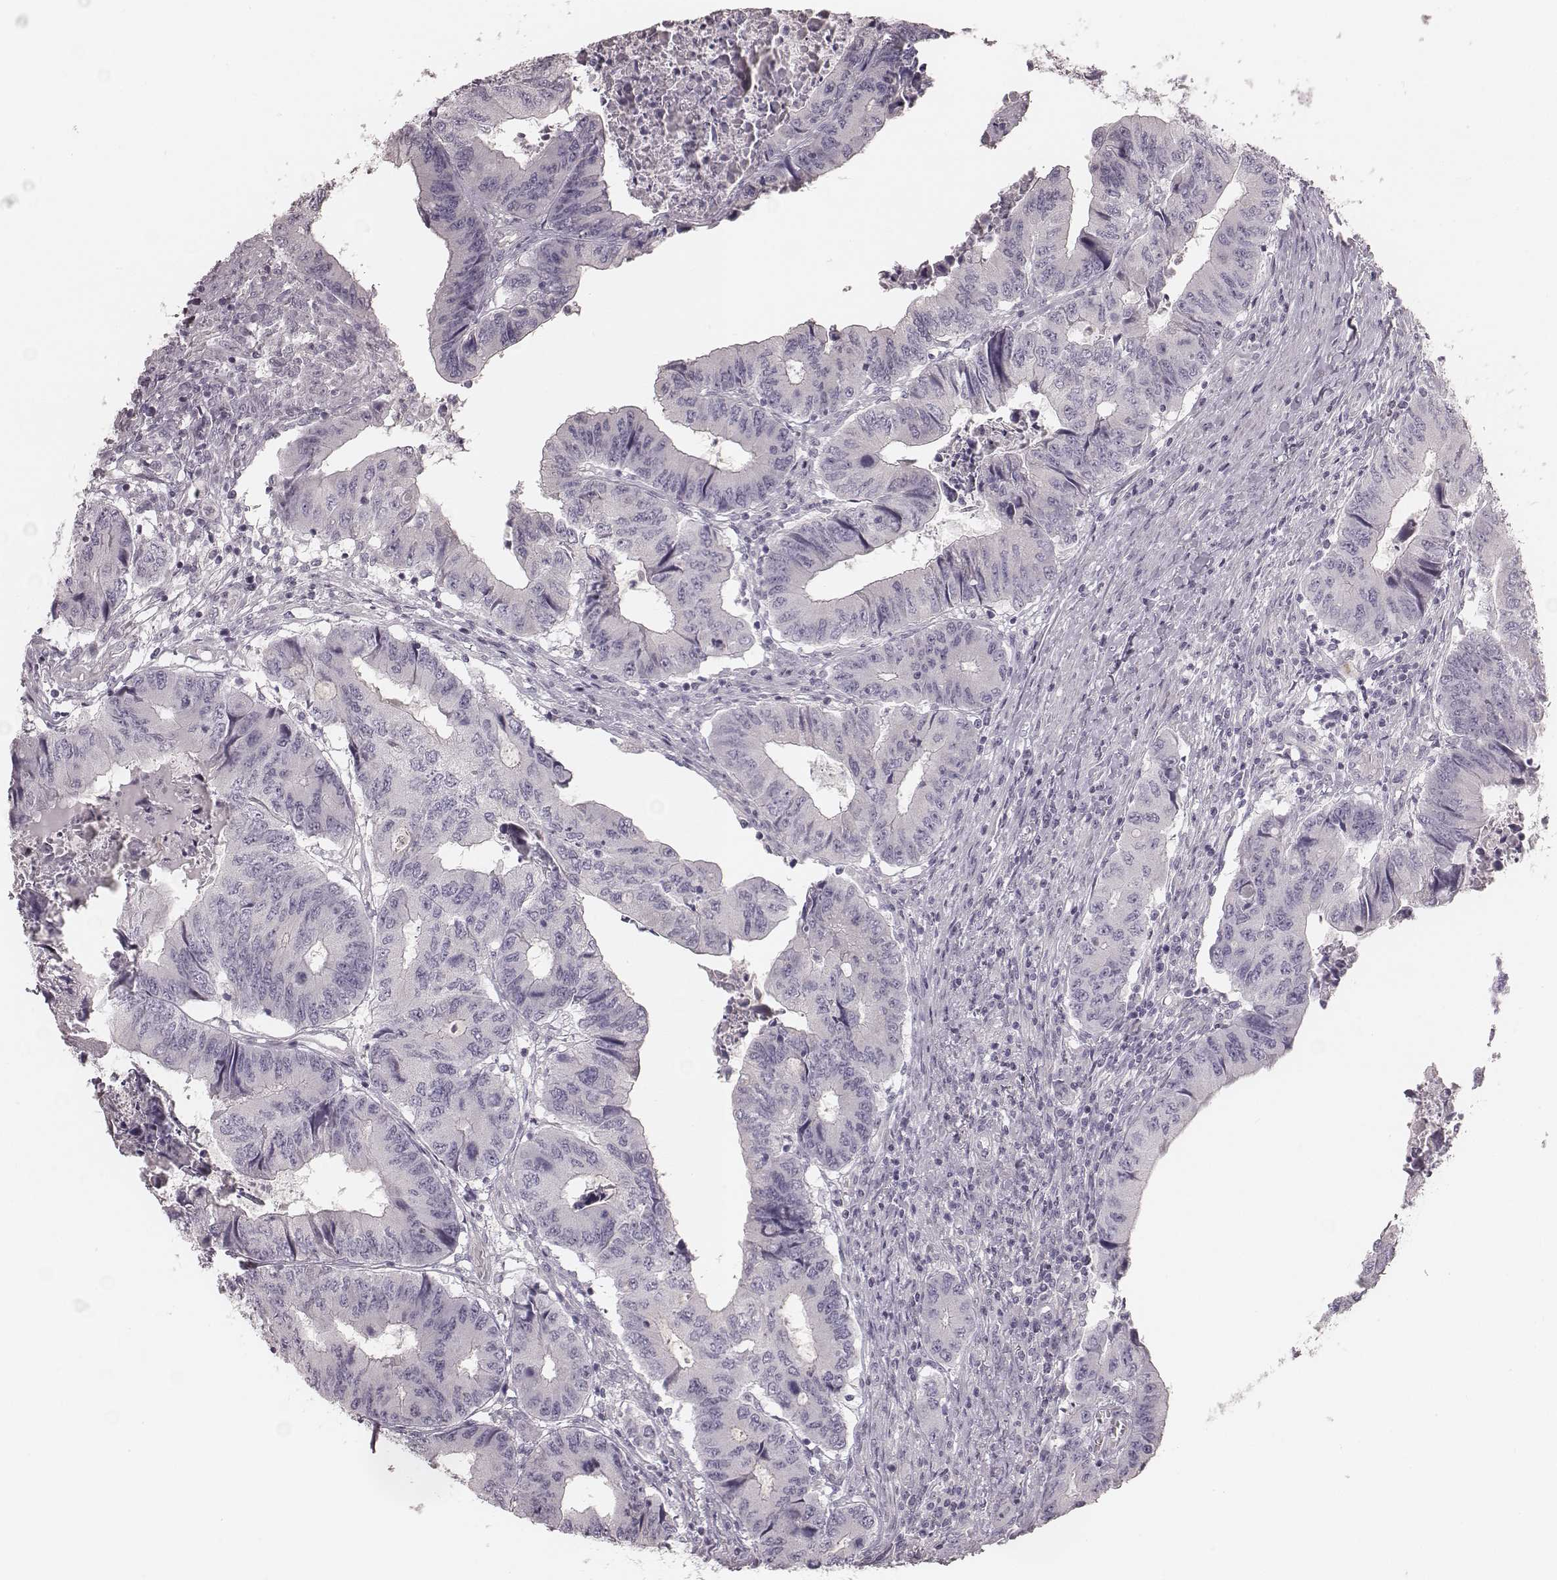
{"staining": {"intensity": "negative", "quantity": "none", "location": "none"}, "tissue": "colorectal cancer", "cell_type": "Tumor cells", "image_type": "cancer", "snomed": [{"axis": "morphology", "description": "Adenocarcinoma, NOS"}, {"axis": "topography", "description": "Colon"}], "caption": "Colorectal adenocarcinoma stained for a protein using IHC exhibits no staining tumor cells.", "gene": "ZP4", "patient": {"sex": "male", "age": 53}}